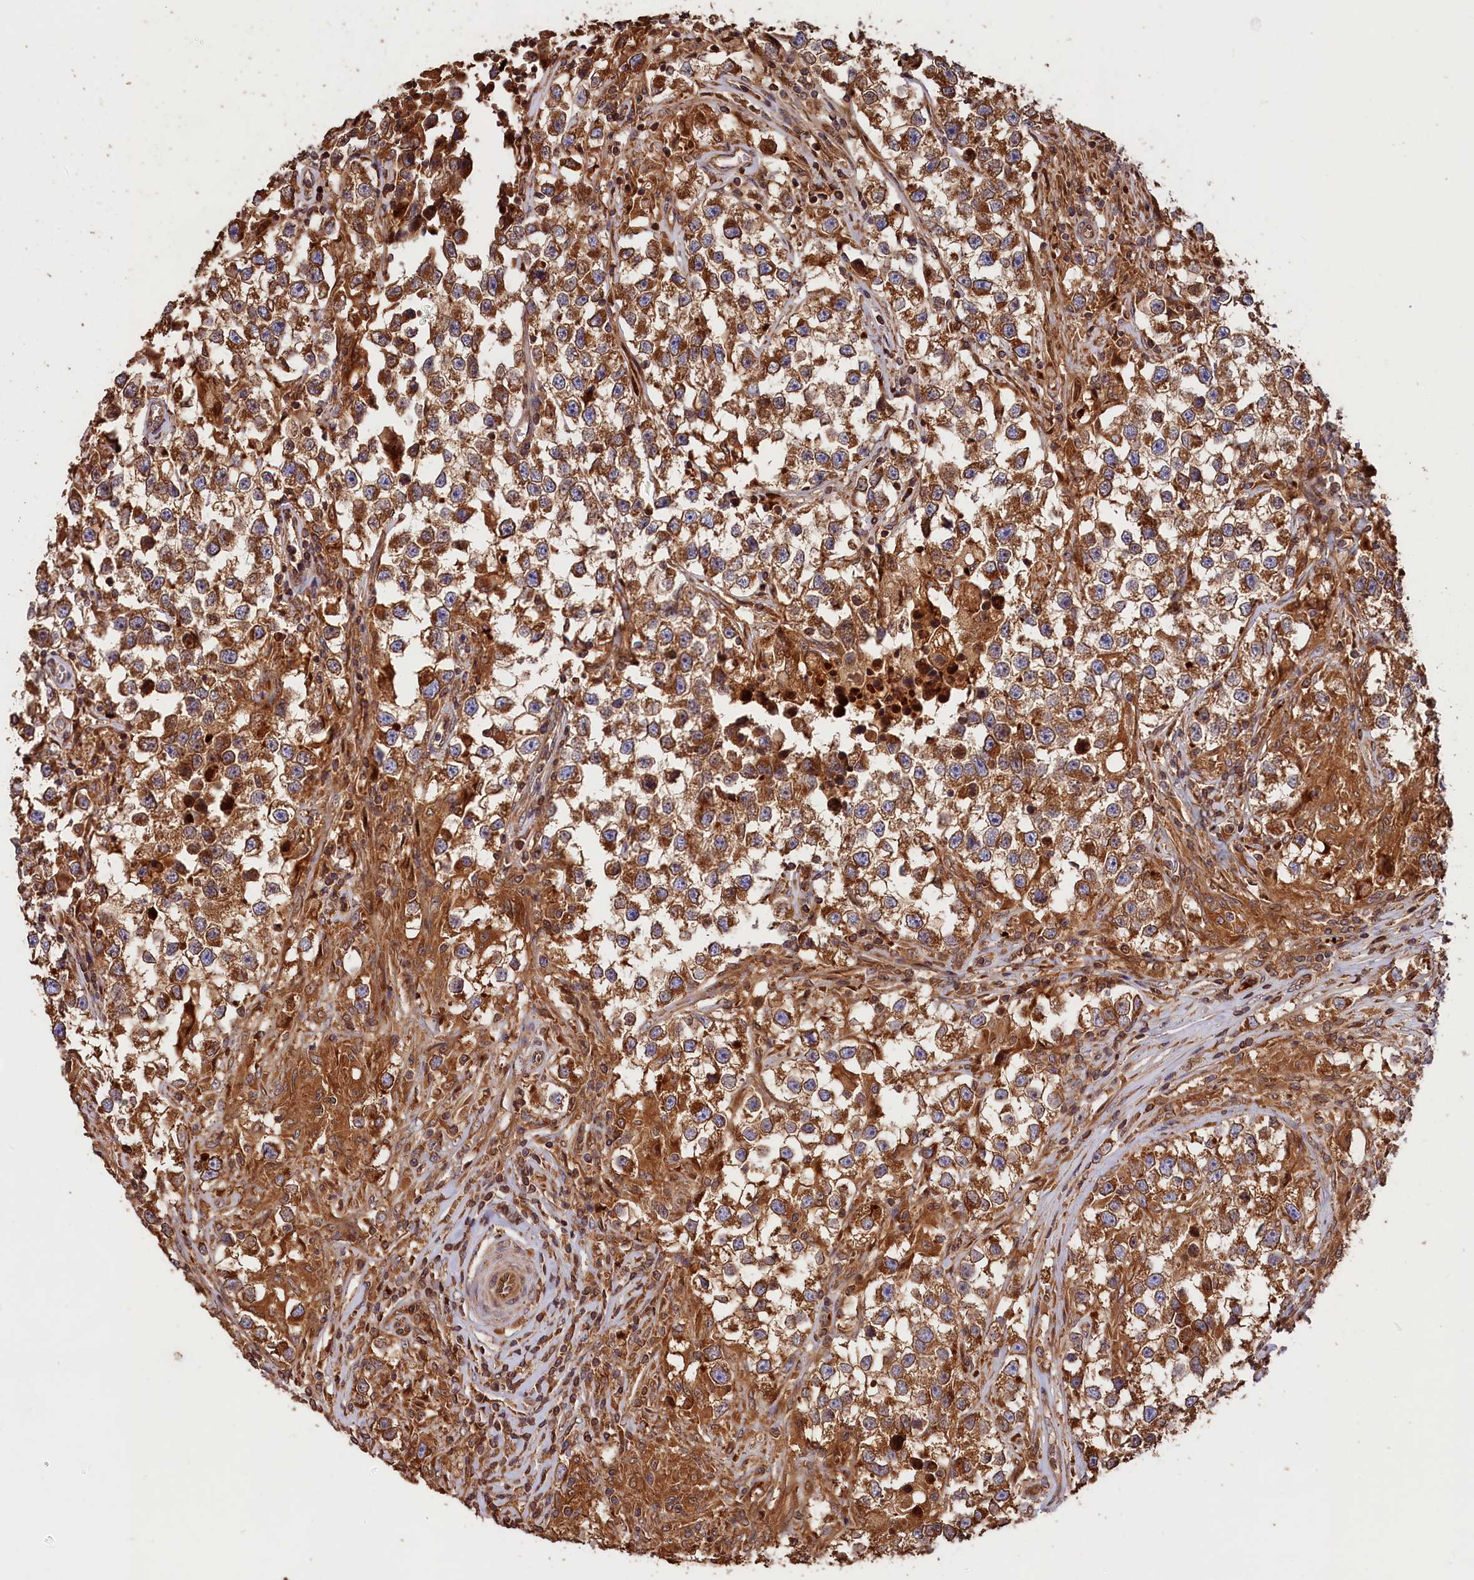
{"staining": {"intensity": "strong", "quantity": ">75%", "location": "cytoplasmic/membranous"}, "tissue": "testis cancer", "cell_type": "Tumor cells", "image_type": "cancer", "snomed": [{"axis": "morphology", "description": "Seminoma, NOS"}, {"axis": "topography", "description": "Testis"}], "caption": "A micrograph of testis cancer (seminoma) stained for a protein reveals strong cytoplasmic/membranous brown staining in tumor cells. (Brightfield microscopy of DAB IHC at high magnification).", "gene": "HMOX2", "patient": {"sex": "male", "age": 46}}